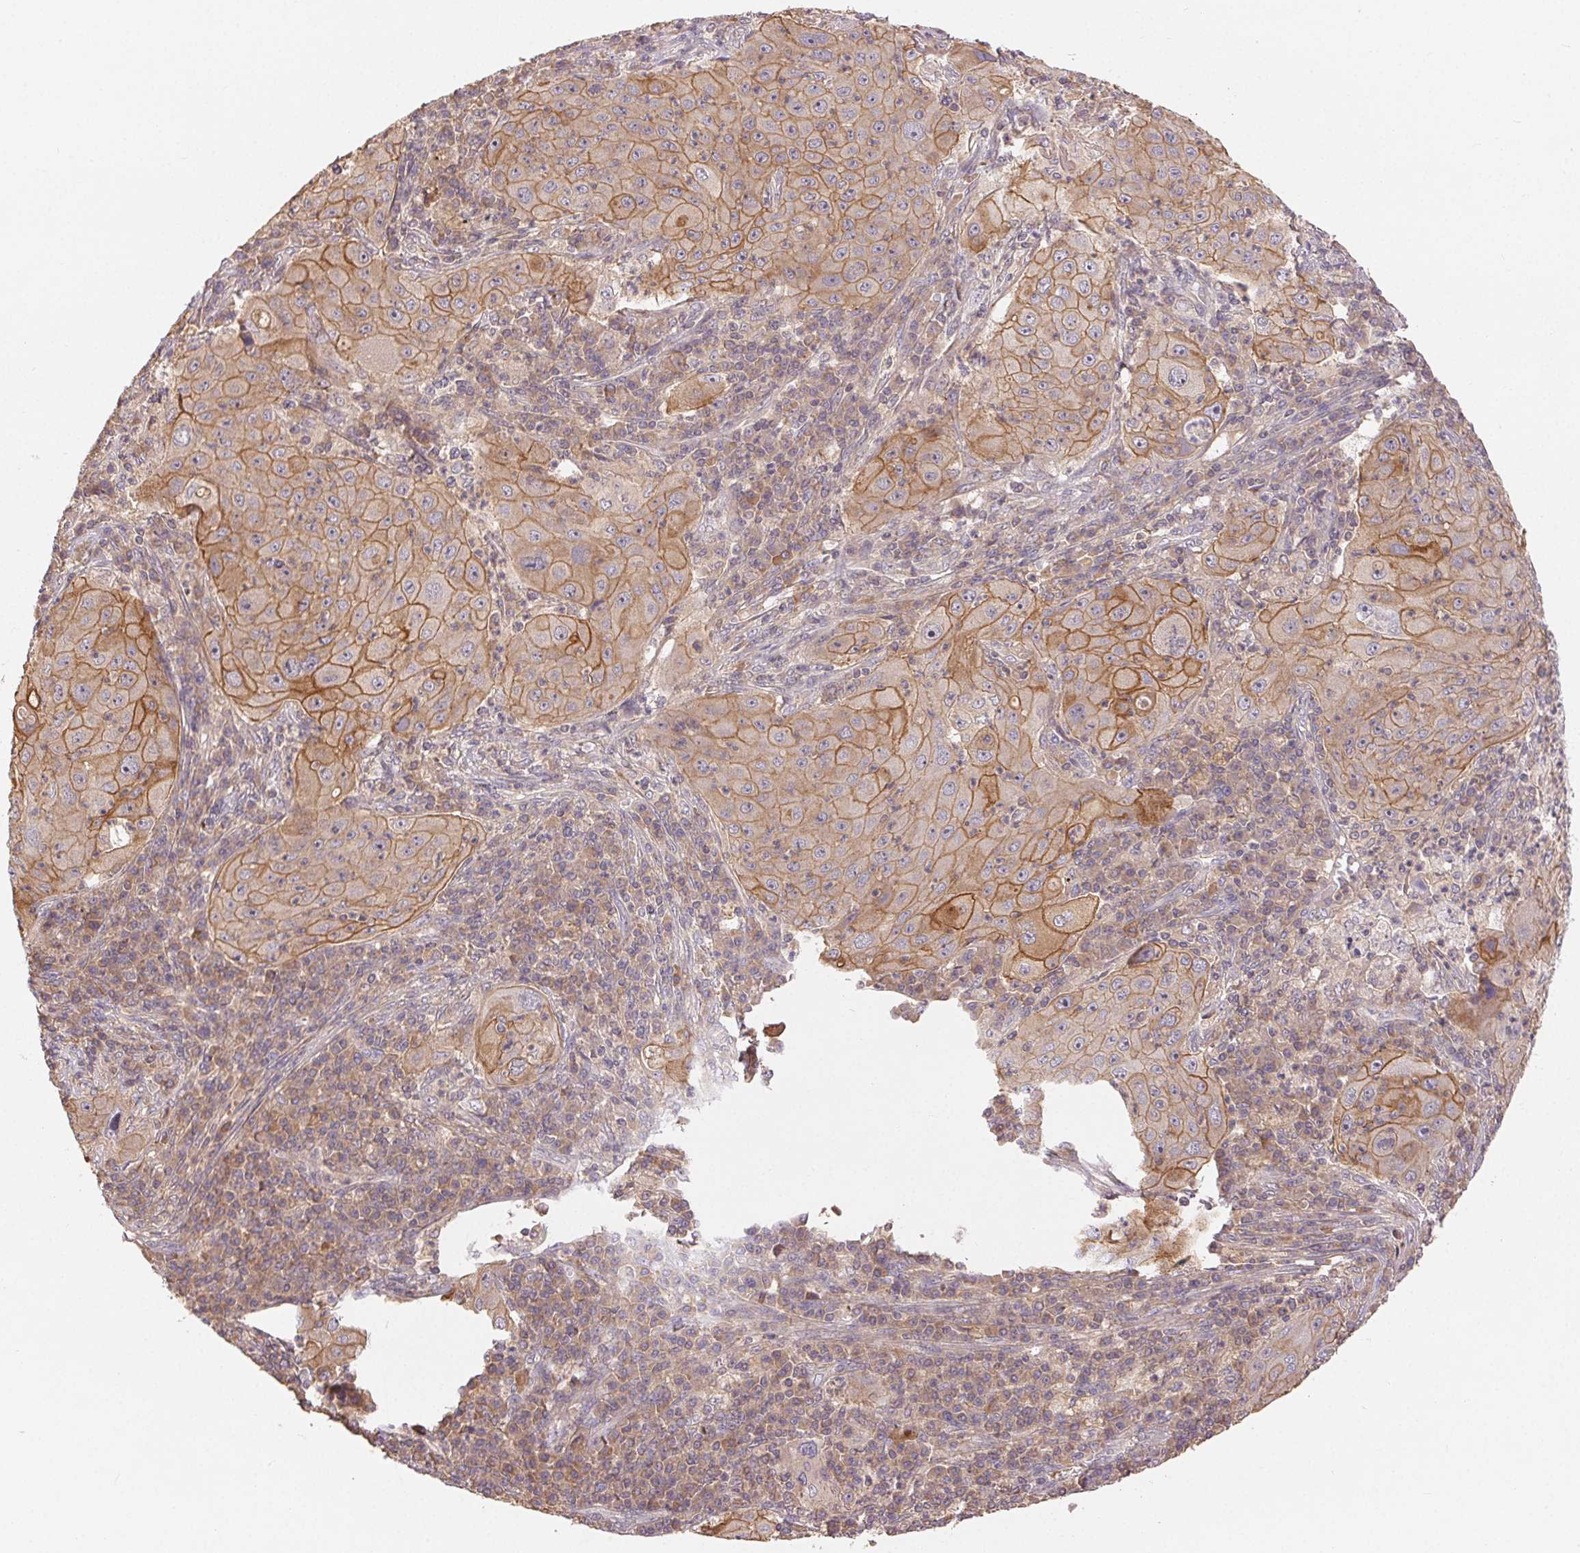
{"staining": {"intensity": "moderate", "quantity": ">75%", "location": "cytoplasmic/membranous"}, "tissue": "lung cancer", "cell_type": "Tumor cells", "image_type": "cancer", "snomed": [{"axis": "morphology", "description": "Squamous cell carcinoma, NOS"}, {"axis": "topography", "description": "Lung"}], "caption": "Lung squamous cell carcinoma was stained to show a protein in brown. There is medium levels of moderate cytoplasmic/membranous staining in about >75% of tumor cells. Immunohistochemistry (ihc) stains the protein of interest in brown and the nuclei are stained blue.", "gene": "MAPKAPK2", "patient": {"sex": "female", "age": 59}}